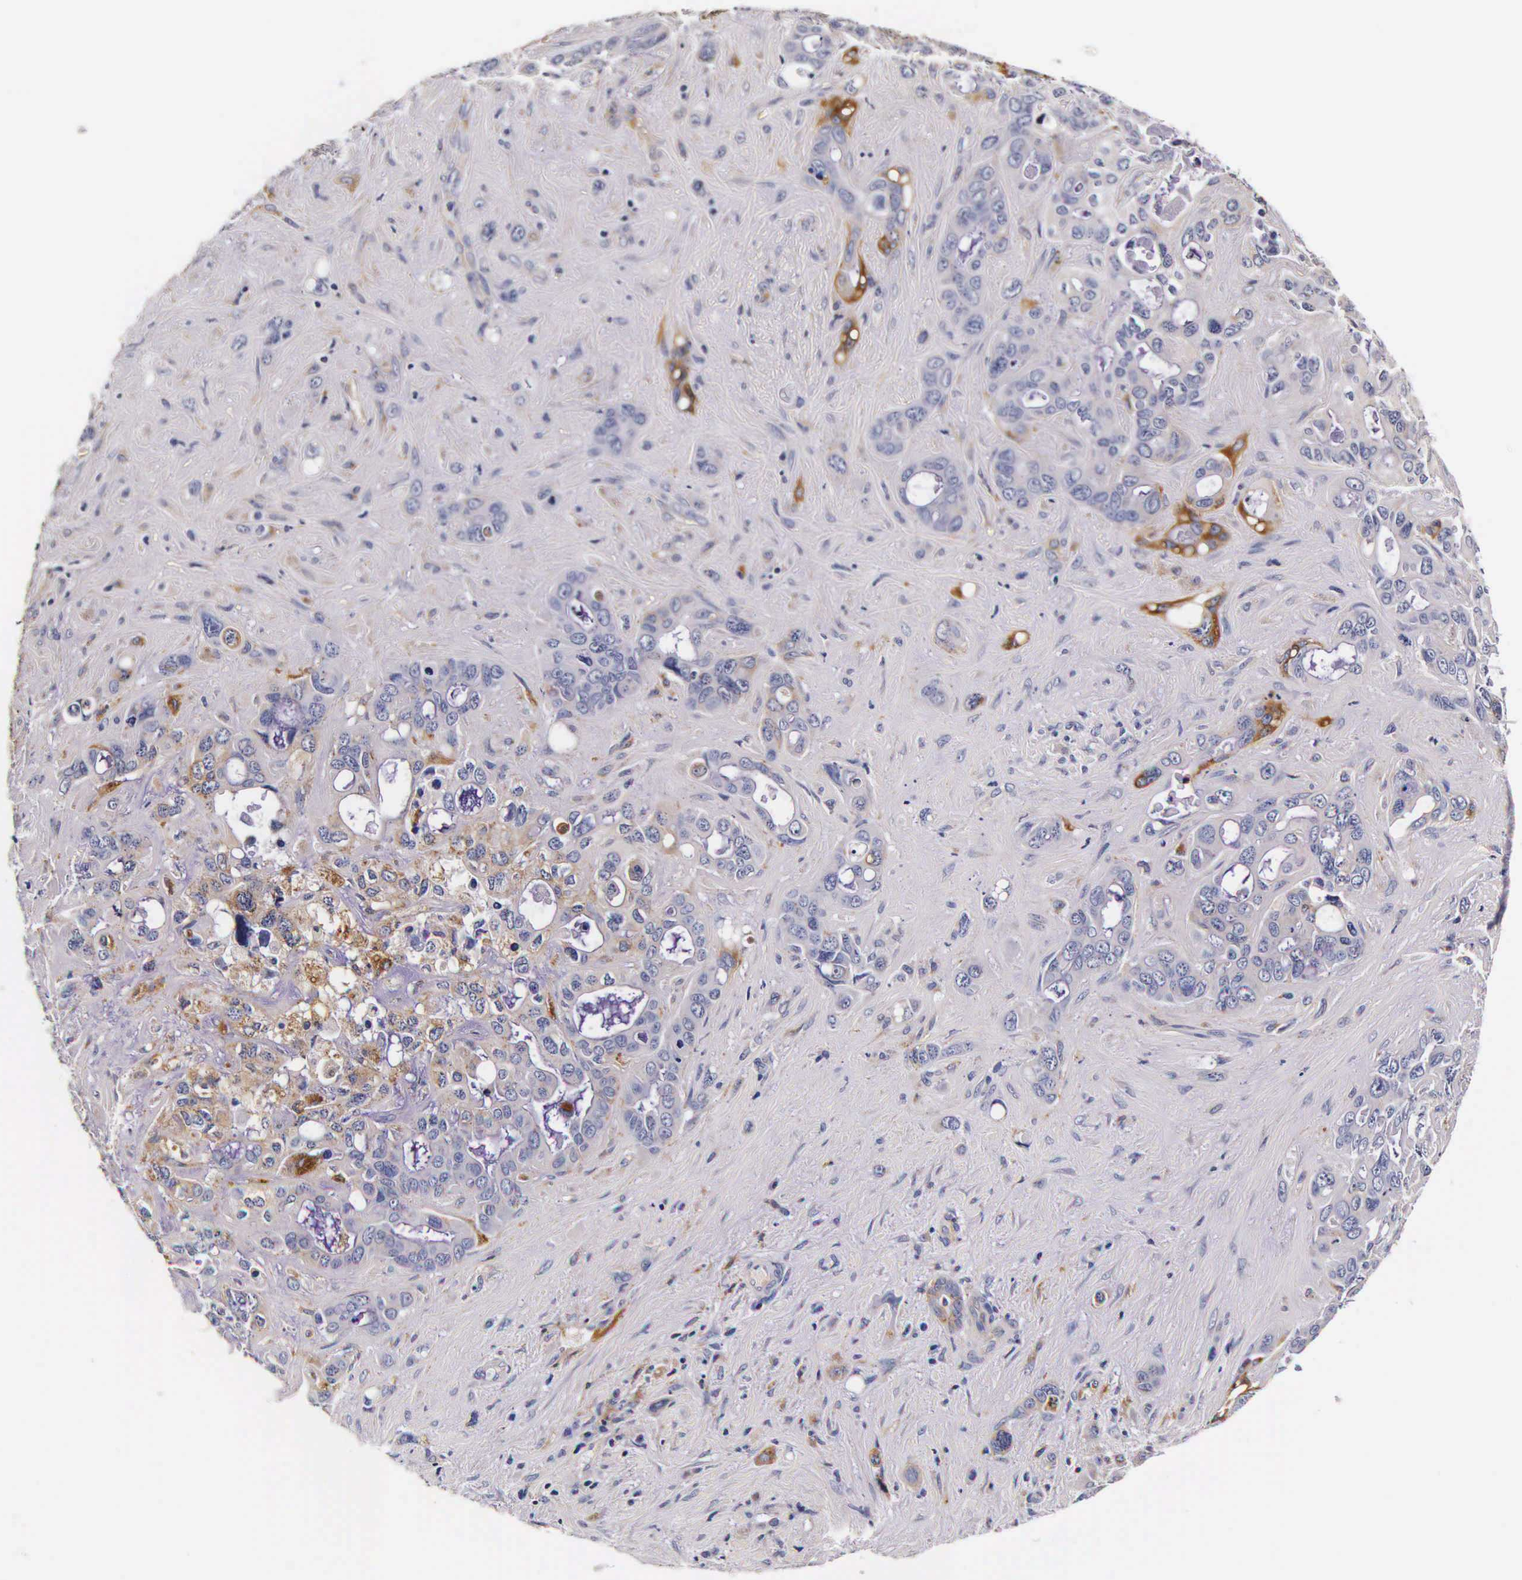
{"staining": {"intensity": "strong", "quantity": "25%-75%", "location": "cytoplasmic/membranous"}, "tissue": "liver cancer", "cell_type": "Tumor cells", "image_type": "cancer", "snomed": [{"axis": "morphology", "description": "Cholangiocarcinoma"}, {"axis": "topography", "description": "Liver"}], "caption": "Immunohistochemical staining of human liver cholangiocarcinoma reveals high levels of strong cytoplasmic/membranous protein expression in approximately 25%-75% of tumor cells.", "gene": "CTSB", "patient": {"sex": "female", "age": 79}}